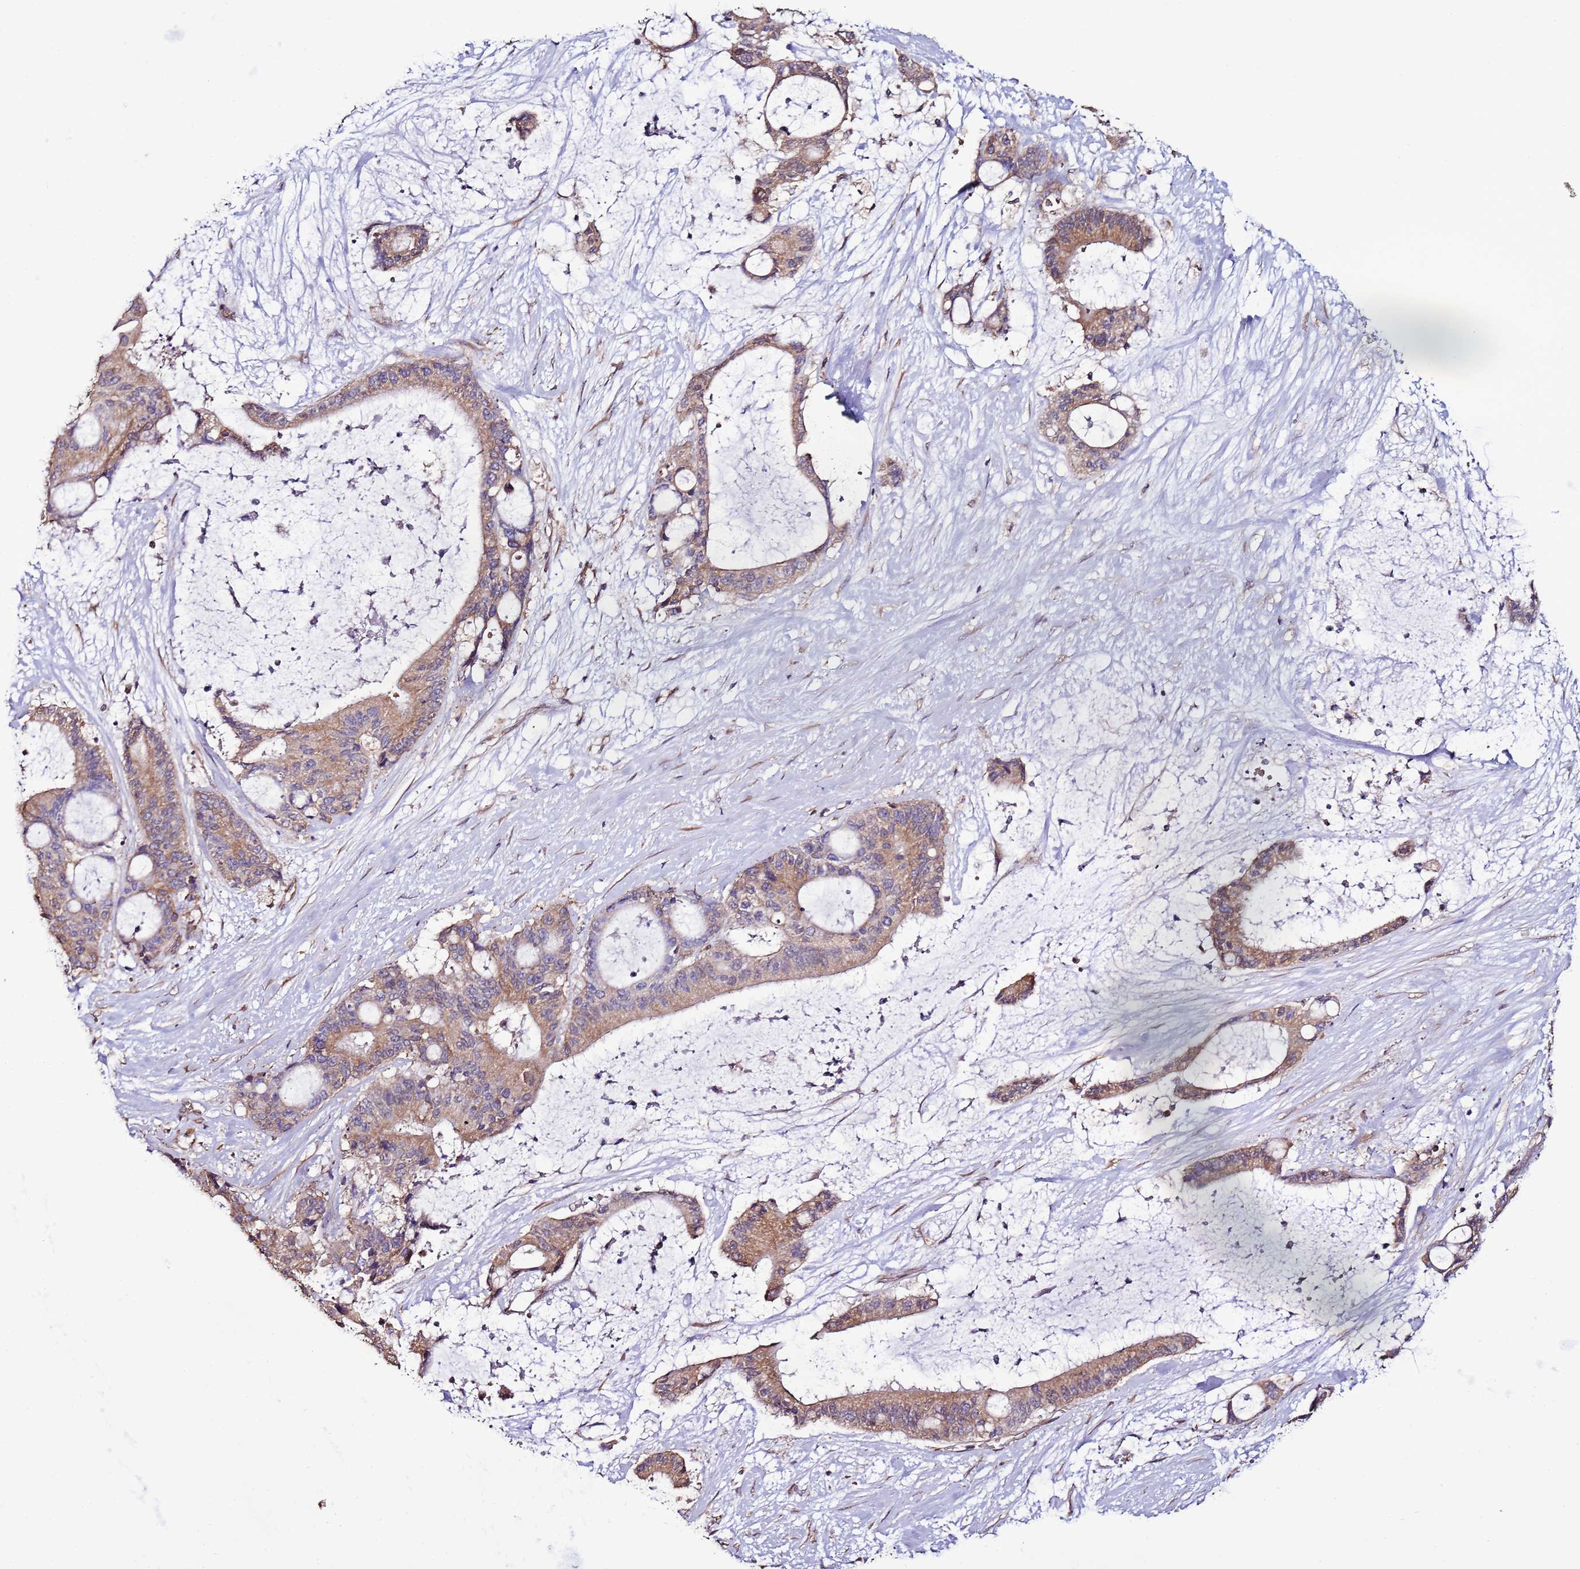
{"staining": {"intensity": "moderate", "quantity": ">75%", "location": "cytoplasmic/membranous"}, "tissue": "liver cancer", "cell_type": "Tumor cells", "image_type": "cancer", "snomed": [{"axis": "morphology", "description": "Normal tissue, NOS"}, {"axis": "morphology", "description": "Cholangiocarcinoma"}, {"axis": "topography", "description": "Liver"}, {"axis": "topography", "description": "Peripheral nerve tissue"}], "caption": "Tumor cells show medium levels of moderate cytoplasmic/membranous staining in about >75% of cells in human cholangiocarcinoma (liver).", "gene": "SLC41A3", "patient": {"sex": "female", "age": 73}}